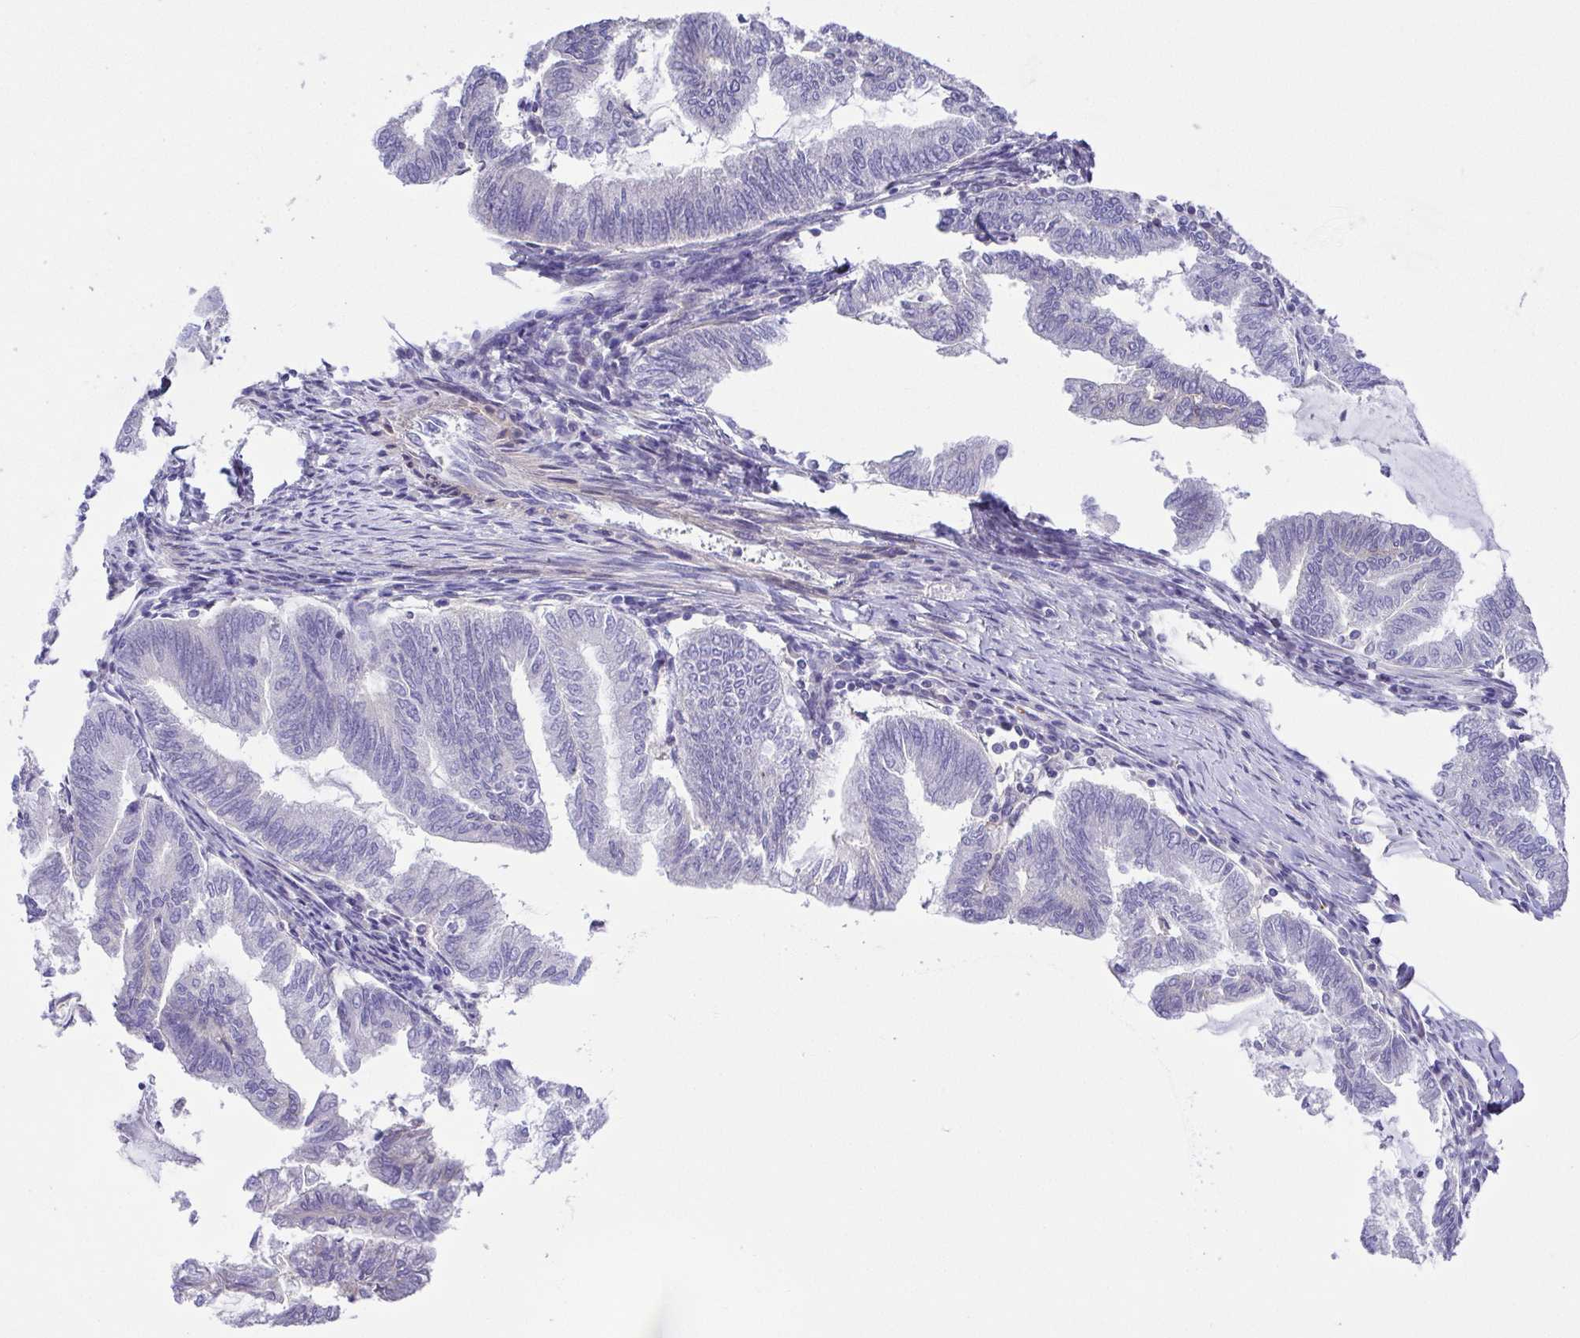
{"staining": {"intensity": "negative", "quantity": "none", "location": "none"}, "tissue": "endometrial cancer", "cell_type": "Tumor cells", "image_type": "cancer", "snomed": [{"axis": "morphology", "description": "Adenocarcinoma, NOS"}, {"axis": "topography", "description": "Endometrium"}], "caption": "Image shows no significant protein expression in tumor cells of endometrial adenocarcinoma.", "gene": "PRR14L", "patient": {"sex": "female", "age": 79}}